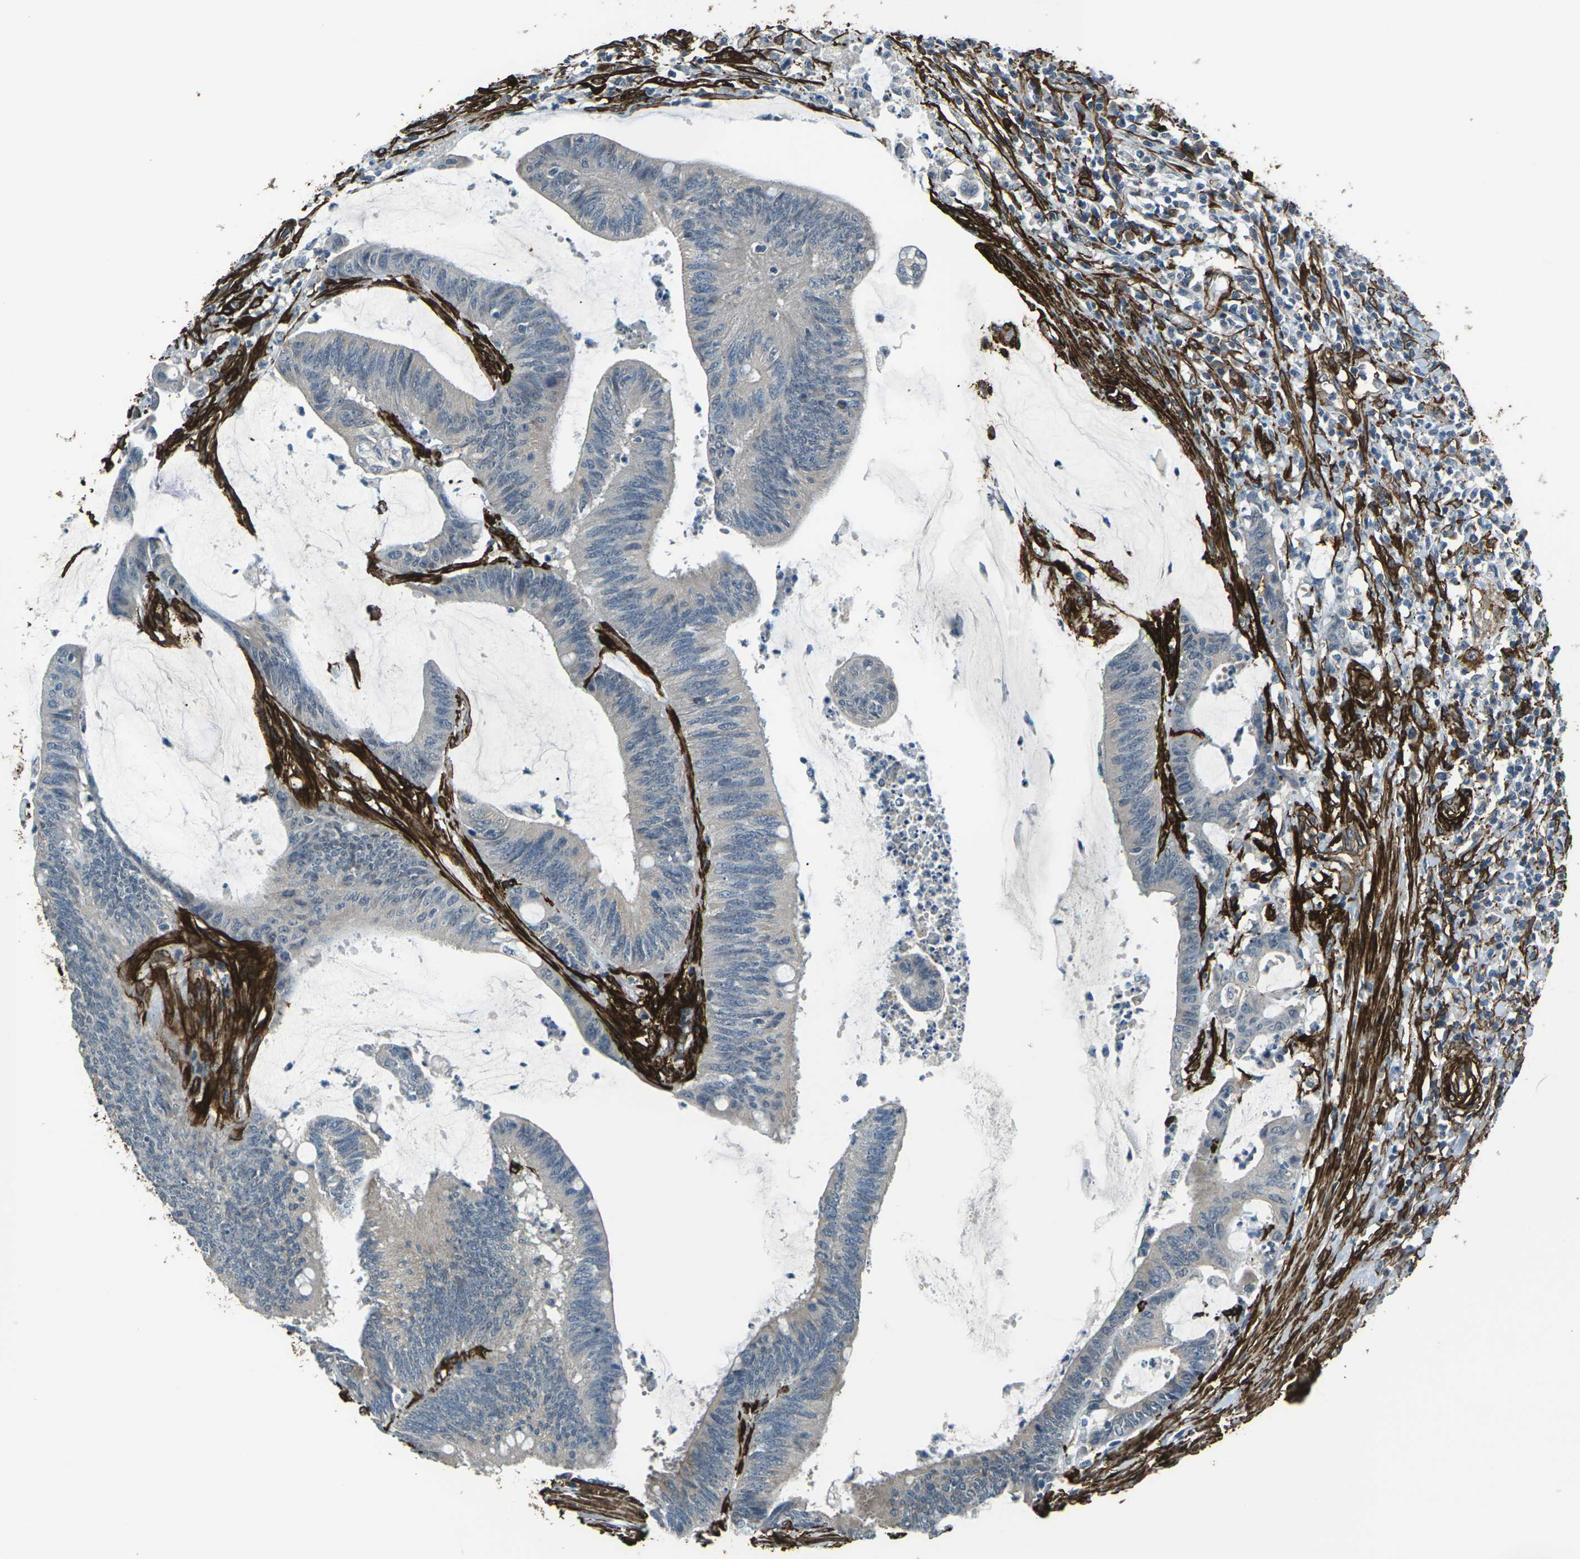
{"staining": {"intensity": "negative", "quantity": "none", "location": "none"}, "tissue": "colorectal cancer", "cell_type": "Tumor cells", "image_type": "cancer", "snomed": [{"axis": "morphology", "description": "Adenocarcinoma, NOS"}, {"axis": "topography", "description": "Rectum"}], "caption": "The micrograph reveals no staining of tumor cells in colorectal cancer (adenocarcinoma).", "gene": "GRAMD1C", "patient": {"sex": "female", "age": 66}}